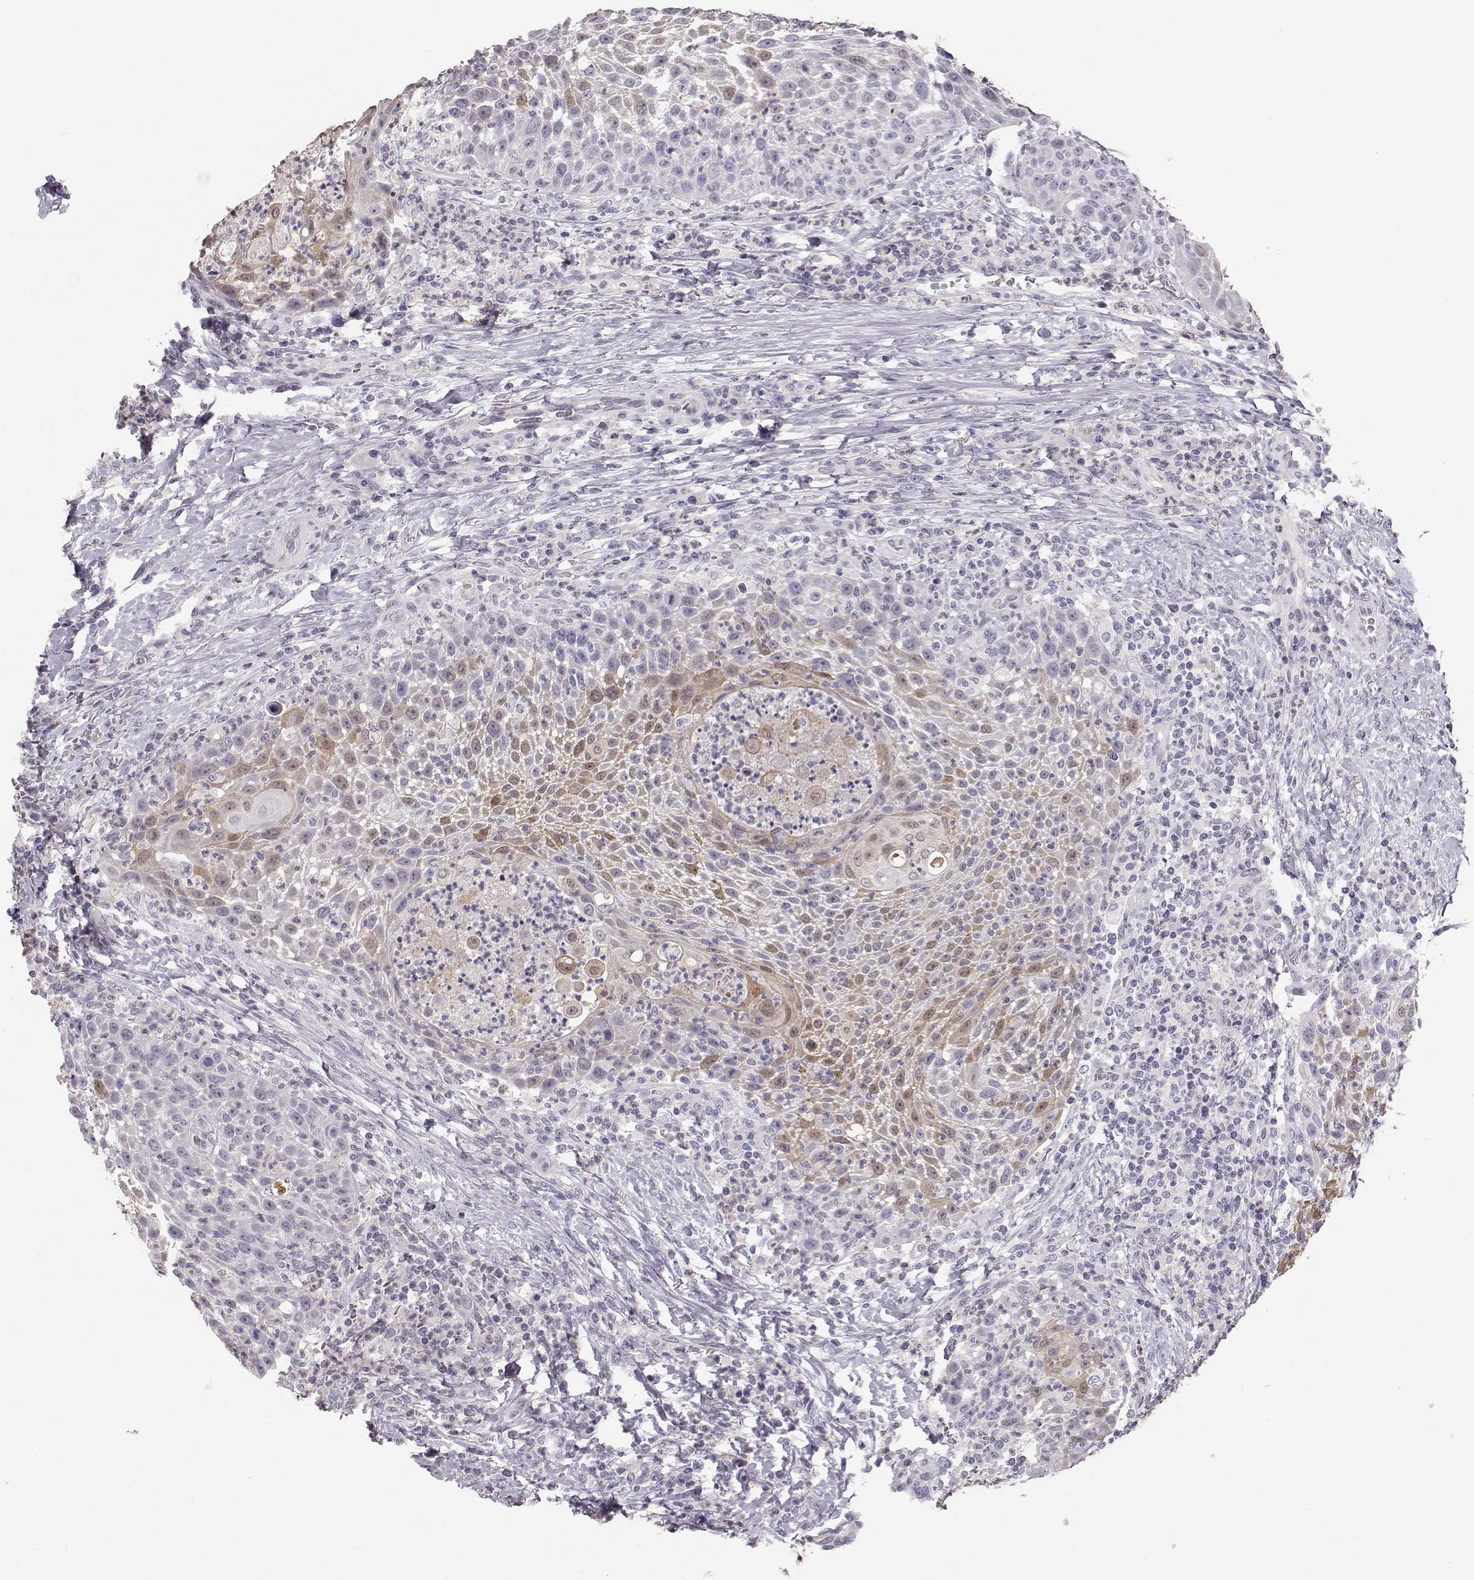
{"staining": {"intensity": "moderate", "quantity": "<25%", "location": "cytoplasmic/membranous"}, "tissue": "head and neck cancer", "cell_type": "Tumor cells", "image_type": "cancer", "snomed": [{"axis": "morphology", "description": "Squamous cell carcinoma, NOS"}, {"axis": "topography", "description": "Head-Neck"}], "caption": "The photomicrograph demonstrates a brown stain indicating the presence of a protein in the cytoplasmic/membranous of tumor cells in head and neck cancer (squamous cell carcinoma). The staining was performed using DAB (3,3'-diaminobenzidine), with brown indicating positive protein expression. Nuclei are stained blue with hematoxylin.", "gene": "POU1F1", "patient": {"sex": "male", "age": 69}}